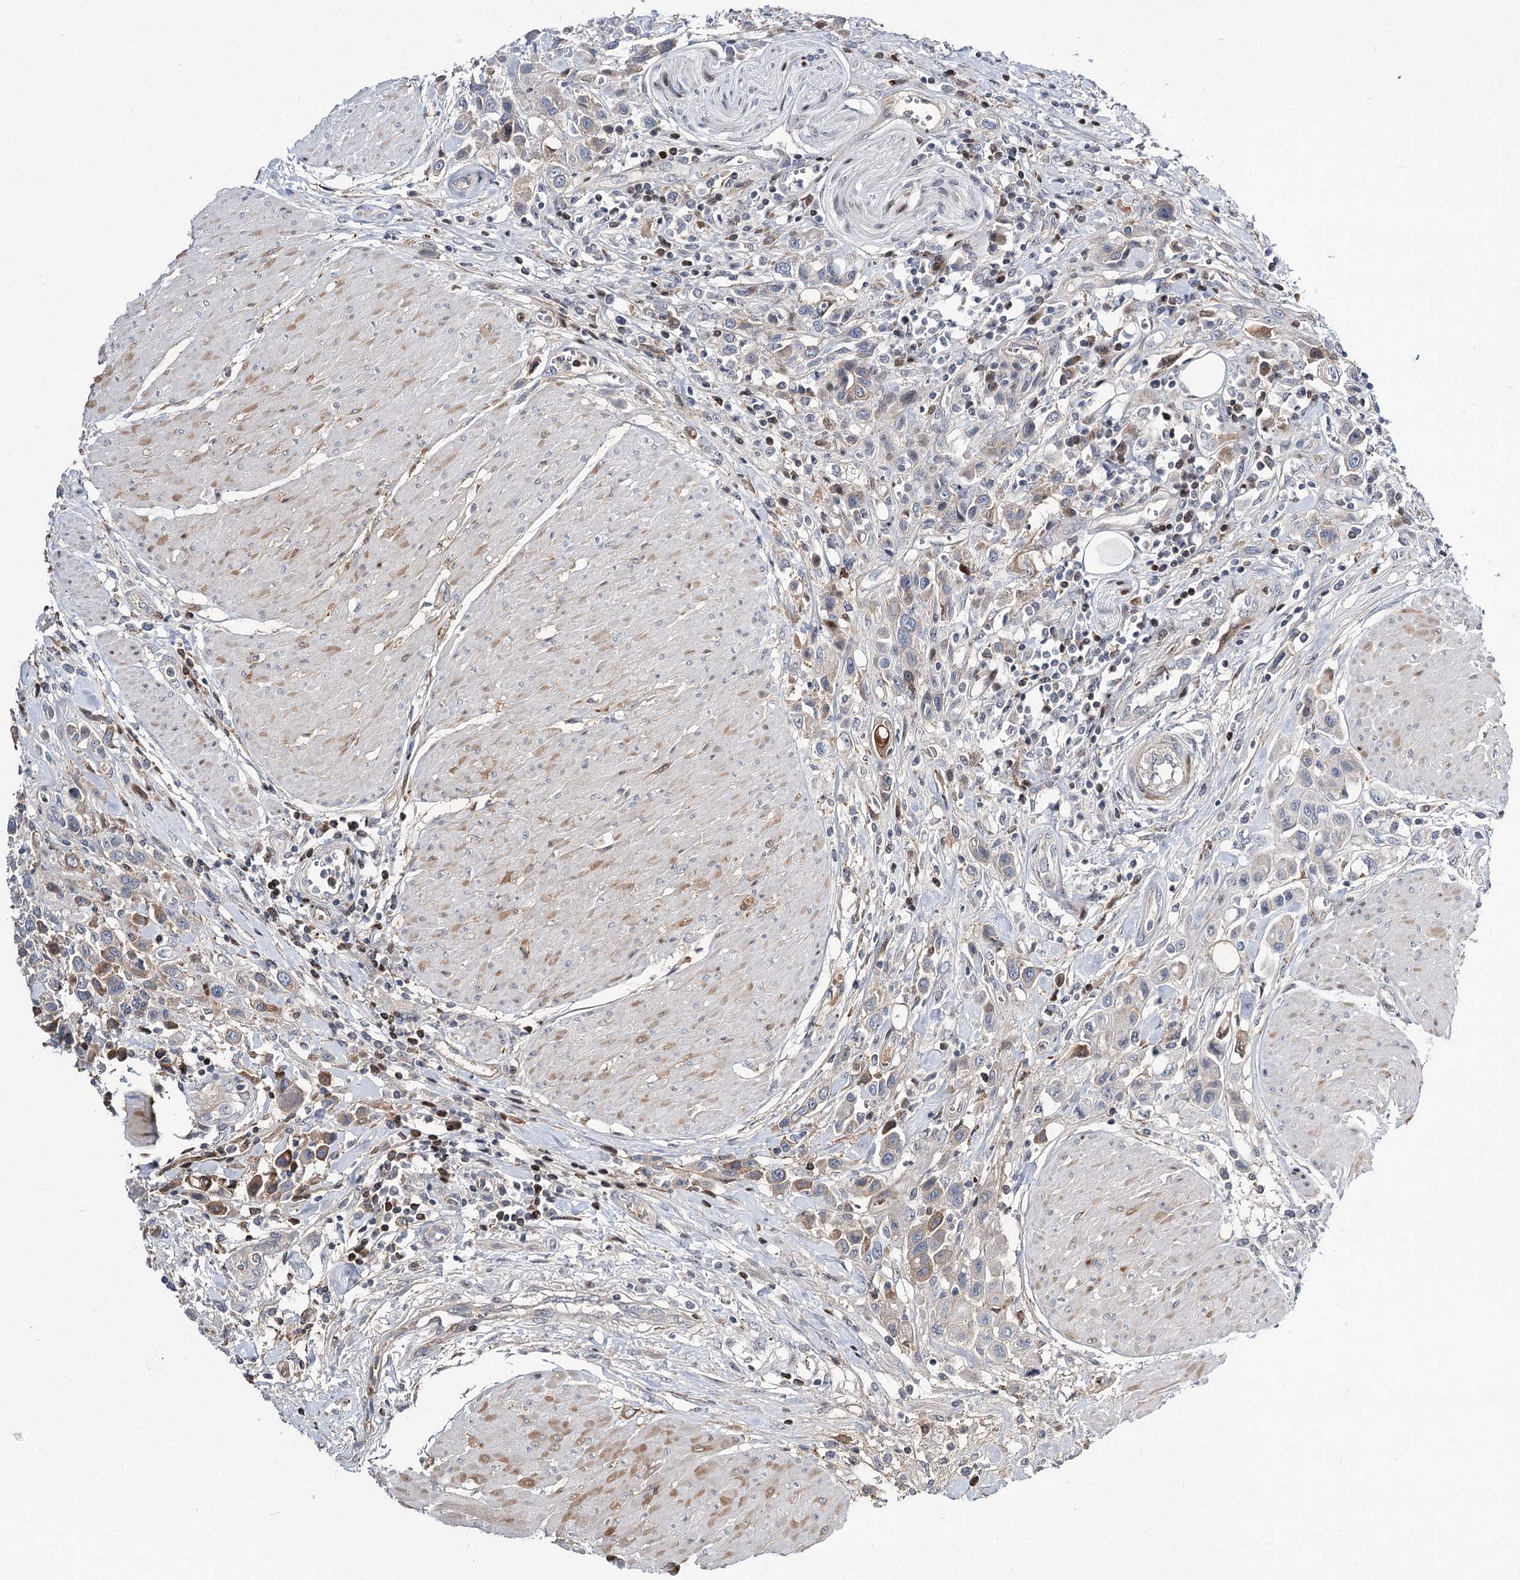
{"staining": {"intensity": "weak", "quantity": "<25%", "location": "cytoplasmic/membranous"}, "tissue": "urothelial cancer", "cell_type": "Tumor cells", "image_type": "cancer", "snomed": [{"axis": "morphology", "description": "Urothelial carcinoma, High grade"}, {"axis": "topography", "description": "Urinary bladder"}], "caption": "Tumor cells show no significant positivity in urothelial cancer. (DAB IHC with hematoxylin counter stain).", "gene": "ITFG2", "patient": {"sex": "male", "age": 50}}